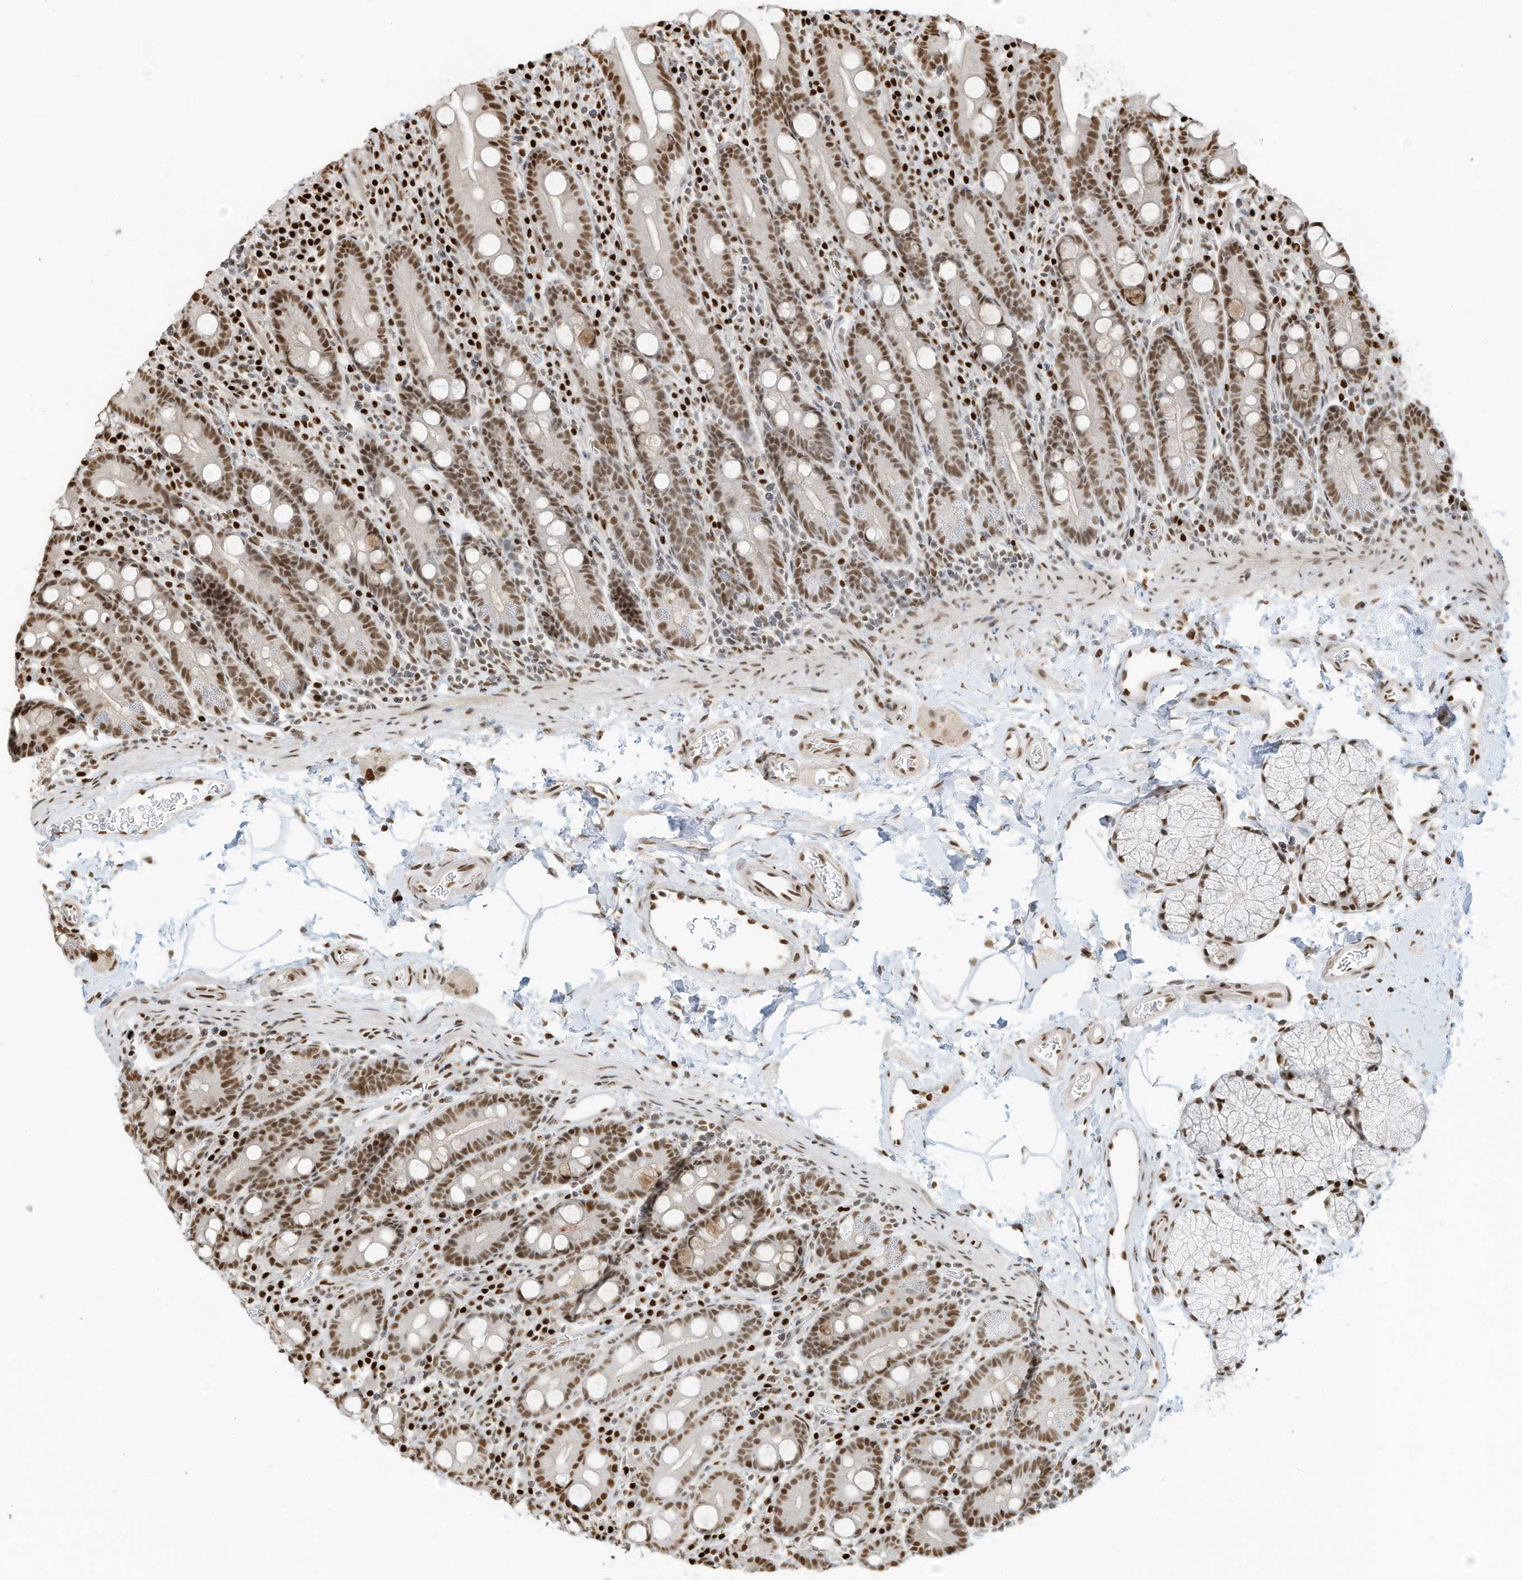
{"staining": {"intensity": "moderate", "quantity": ">75%", "location": "nuclear"}, "tissue": "duodenum", "cell_type": "Glandular cells", "image_type": "normal", "snomed": [{"axis": "morphology", "description": "Normal tissue, NOS"}, {"axis": "topography", "description": "Duodenum"}], "caption": "IHC photomicrograph of unremarkable human duodenum stained for a protein (brown), which shows medium levels of moderate nuclear staining in about >75% of glandular cells.", "gene": "SAMD15", "patient": {"sex": "male", "age": 35}}